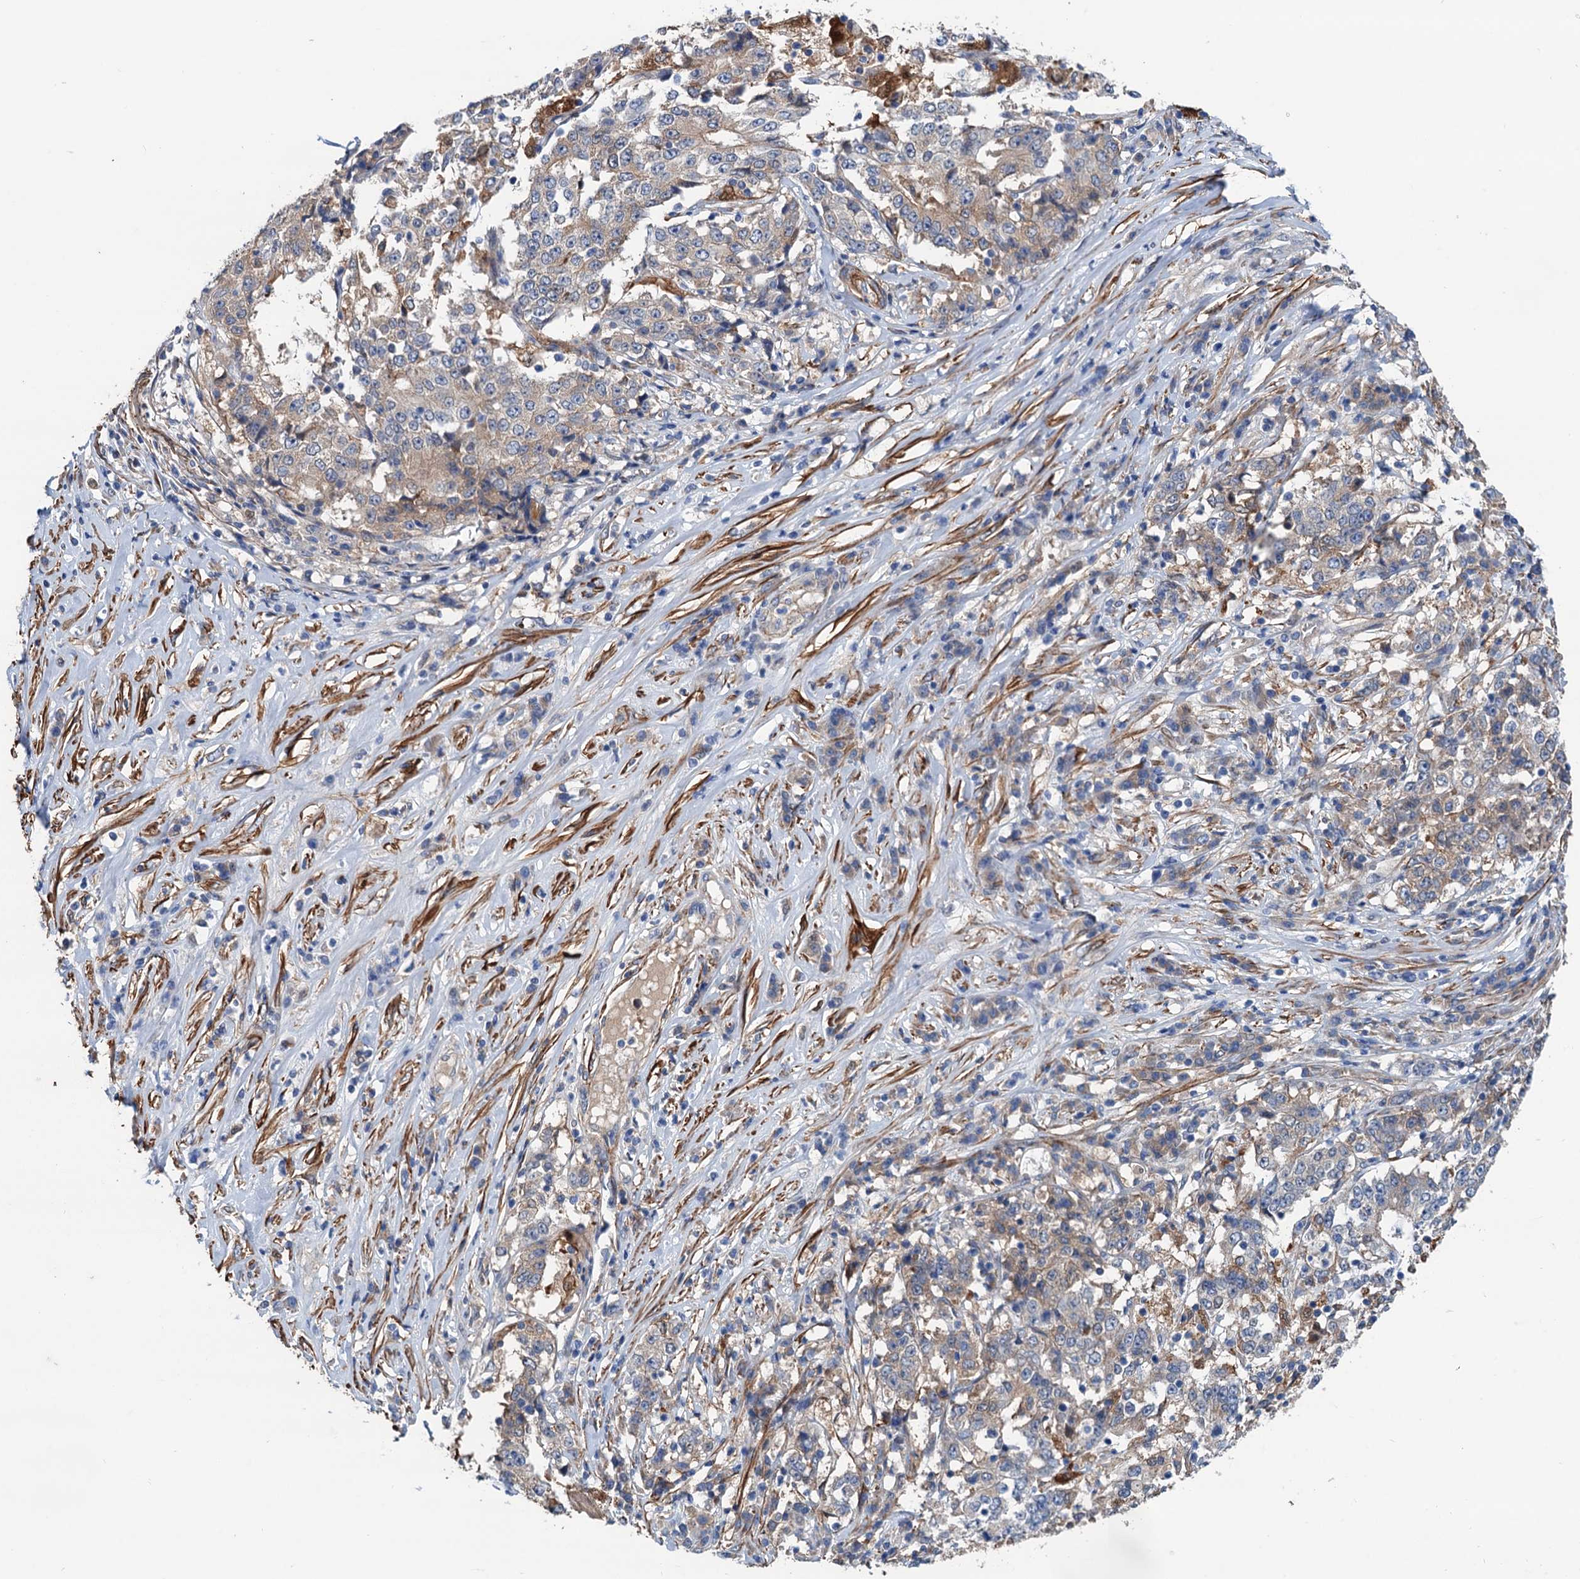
{"staining": {"intensity": "weak", "quantity": "25%-75%", "location": "cytoplasmic/membranous"}, "tissue": "stomach cancer", "cell_type": "Tumor cells", "image_type": "cancer", "snomed": [{"axis": "morphology", "description": "Adenocarcinoma, NOS"}, {"axis": "topography", "description": "Stomach"}], "caption": "Weak cytoplasmic/membranous staining for a protein is seen in about 25%-75% of tumor cells of stomach cancer using IHC.", "gene": "CSTPP1", "patient": {"sex": "male", "age": 59}}